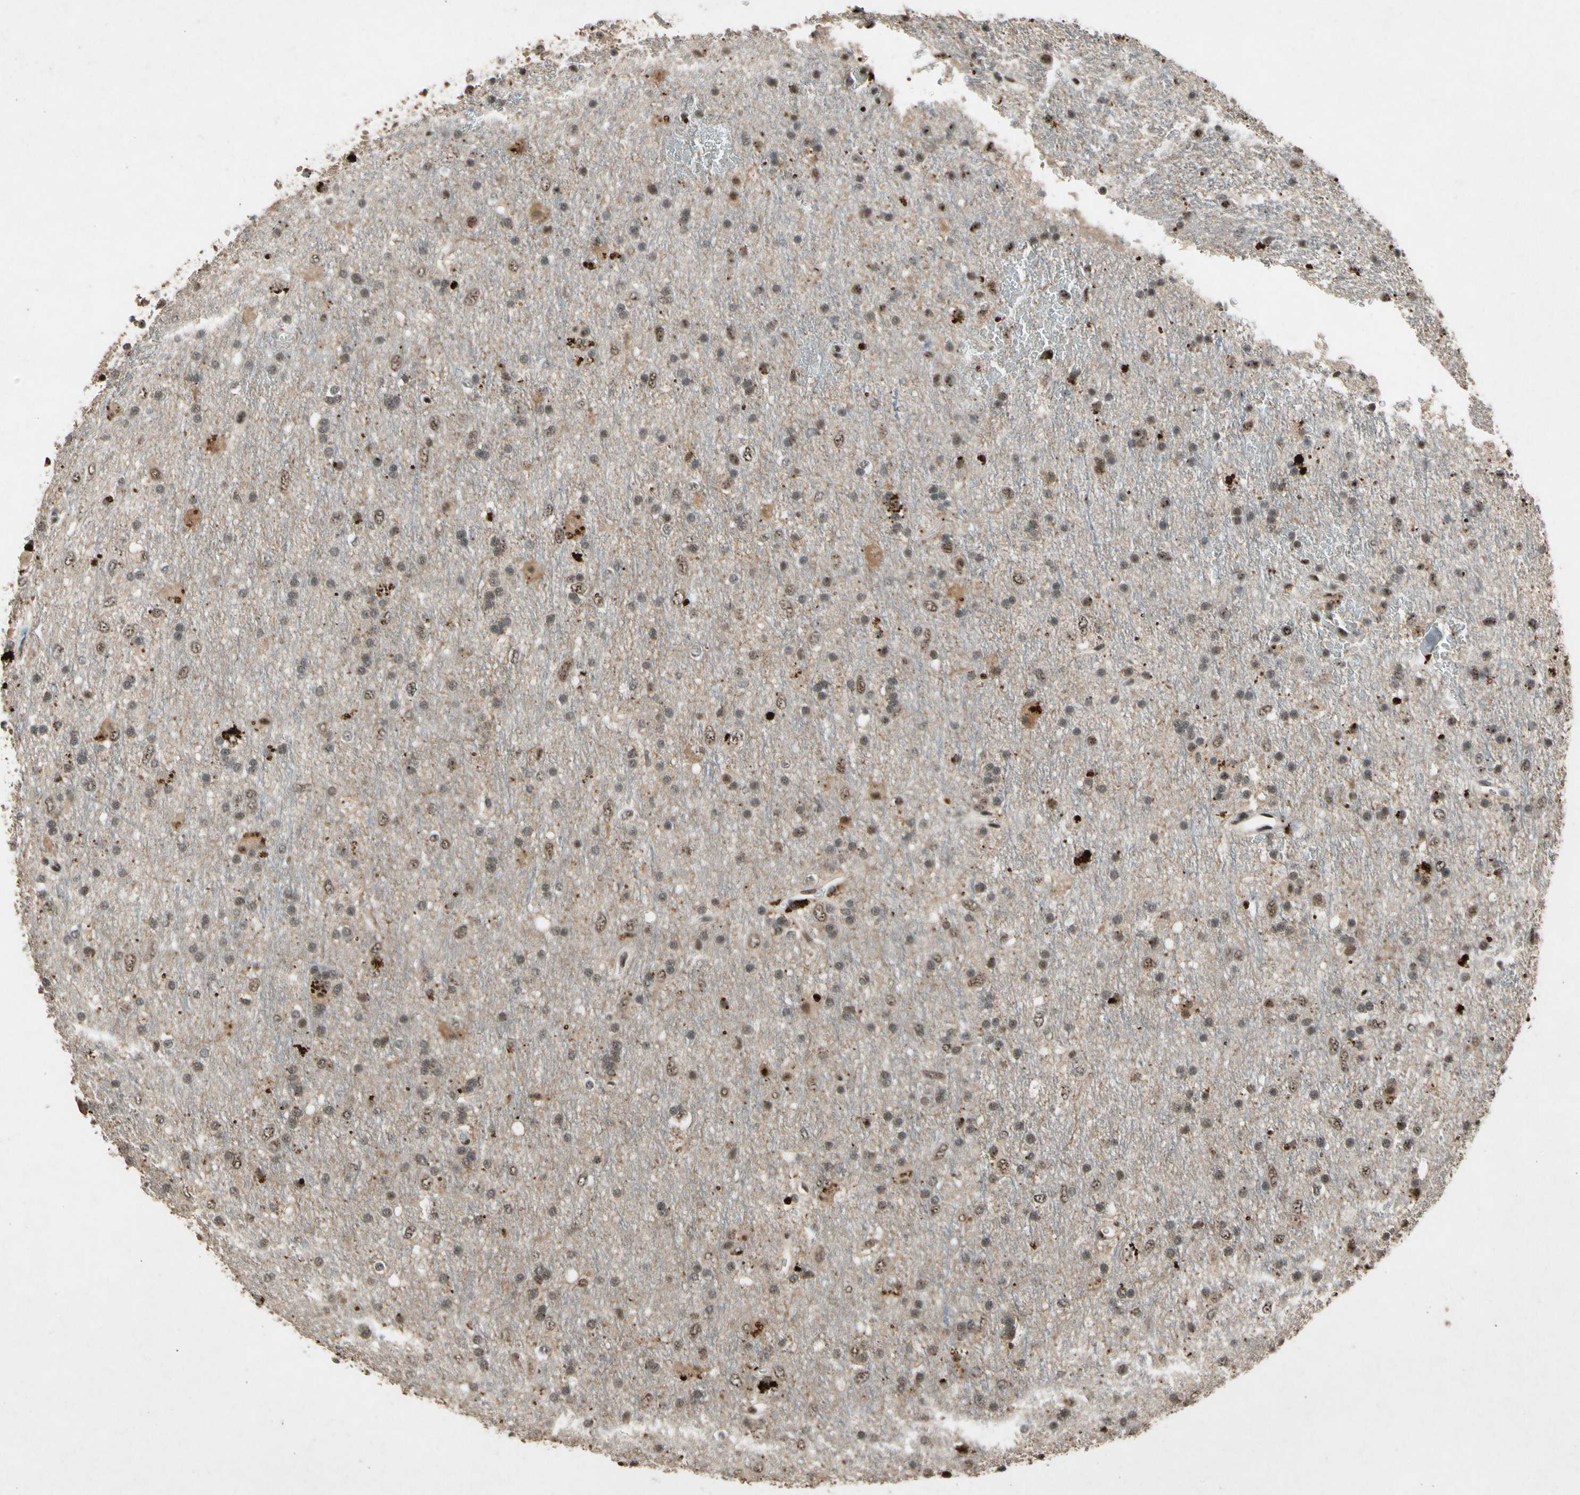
{"staining": {"intensity": "moderate", "quantity": "25%-75%", "location": "nuclear"}, "tissue": "glioma", "cell_type": "Tumor cells", "image_type": "cancer", "snomed": [{"axis": "morphology", "description": "Glioma, malignant, Low grade"}, {"axis": "topography", "description": "Brain"}], "caption": "Immunohistochemical staining of glioma exhibits moderate nuclear protein expression in about 25%-75% of tumor cells.", "gene": "PML", "patient": {"sex": "male", "age": 77}}